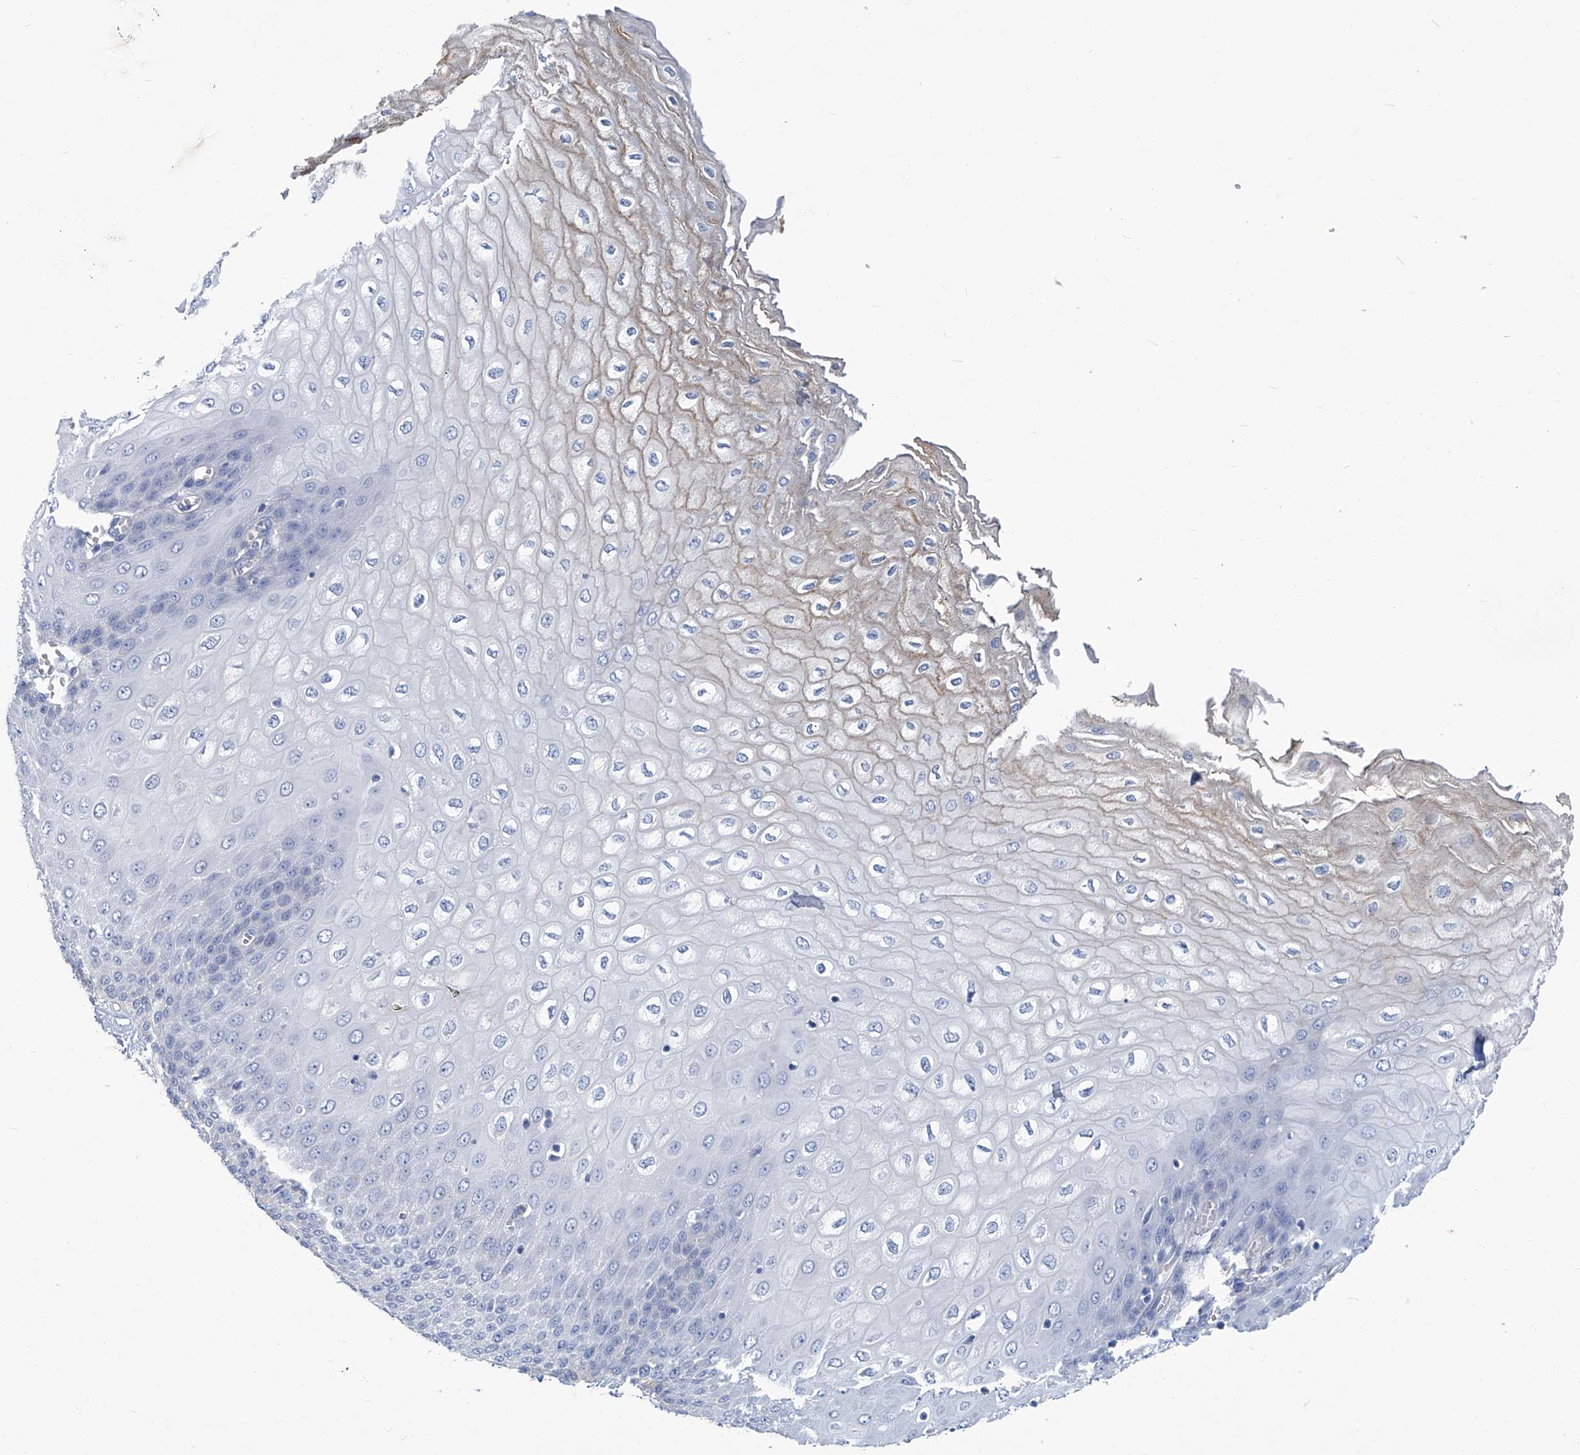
{"staining": {"intensity": "moderate", "quantity": "<25%", "location": "cytoplasmic/membranous"}, "tissue": "esophagus", "cell_type": "Squamous epithelial cells", "image_type": "normal", "snomed": [{"axis": "morphology", "description": "Normal tissue, NOS"}, {"axis": "topography", "description": "Esophagus"}], "caption": "Immunohistochemical staining of normal esophagus exhibits <25% levels of moderate cytoplasmic/membranous protein expression in about <25% of squamous epithelial cells. (IHC, brightfield microscopy, high magnification).", "gene": "PFKL", "patient": {"sex": "male", "age": 60}}